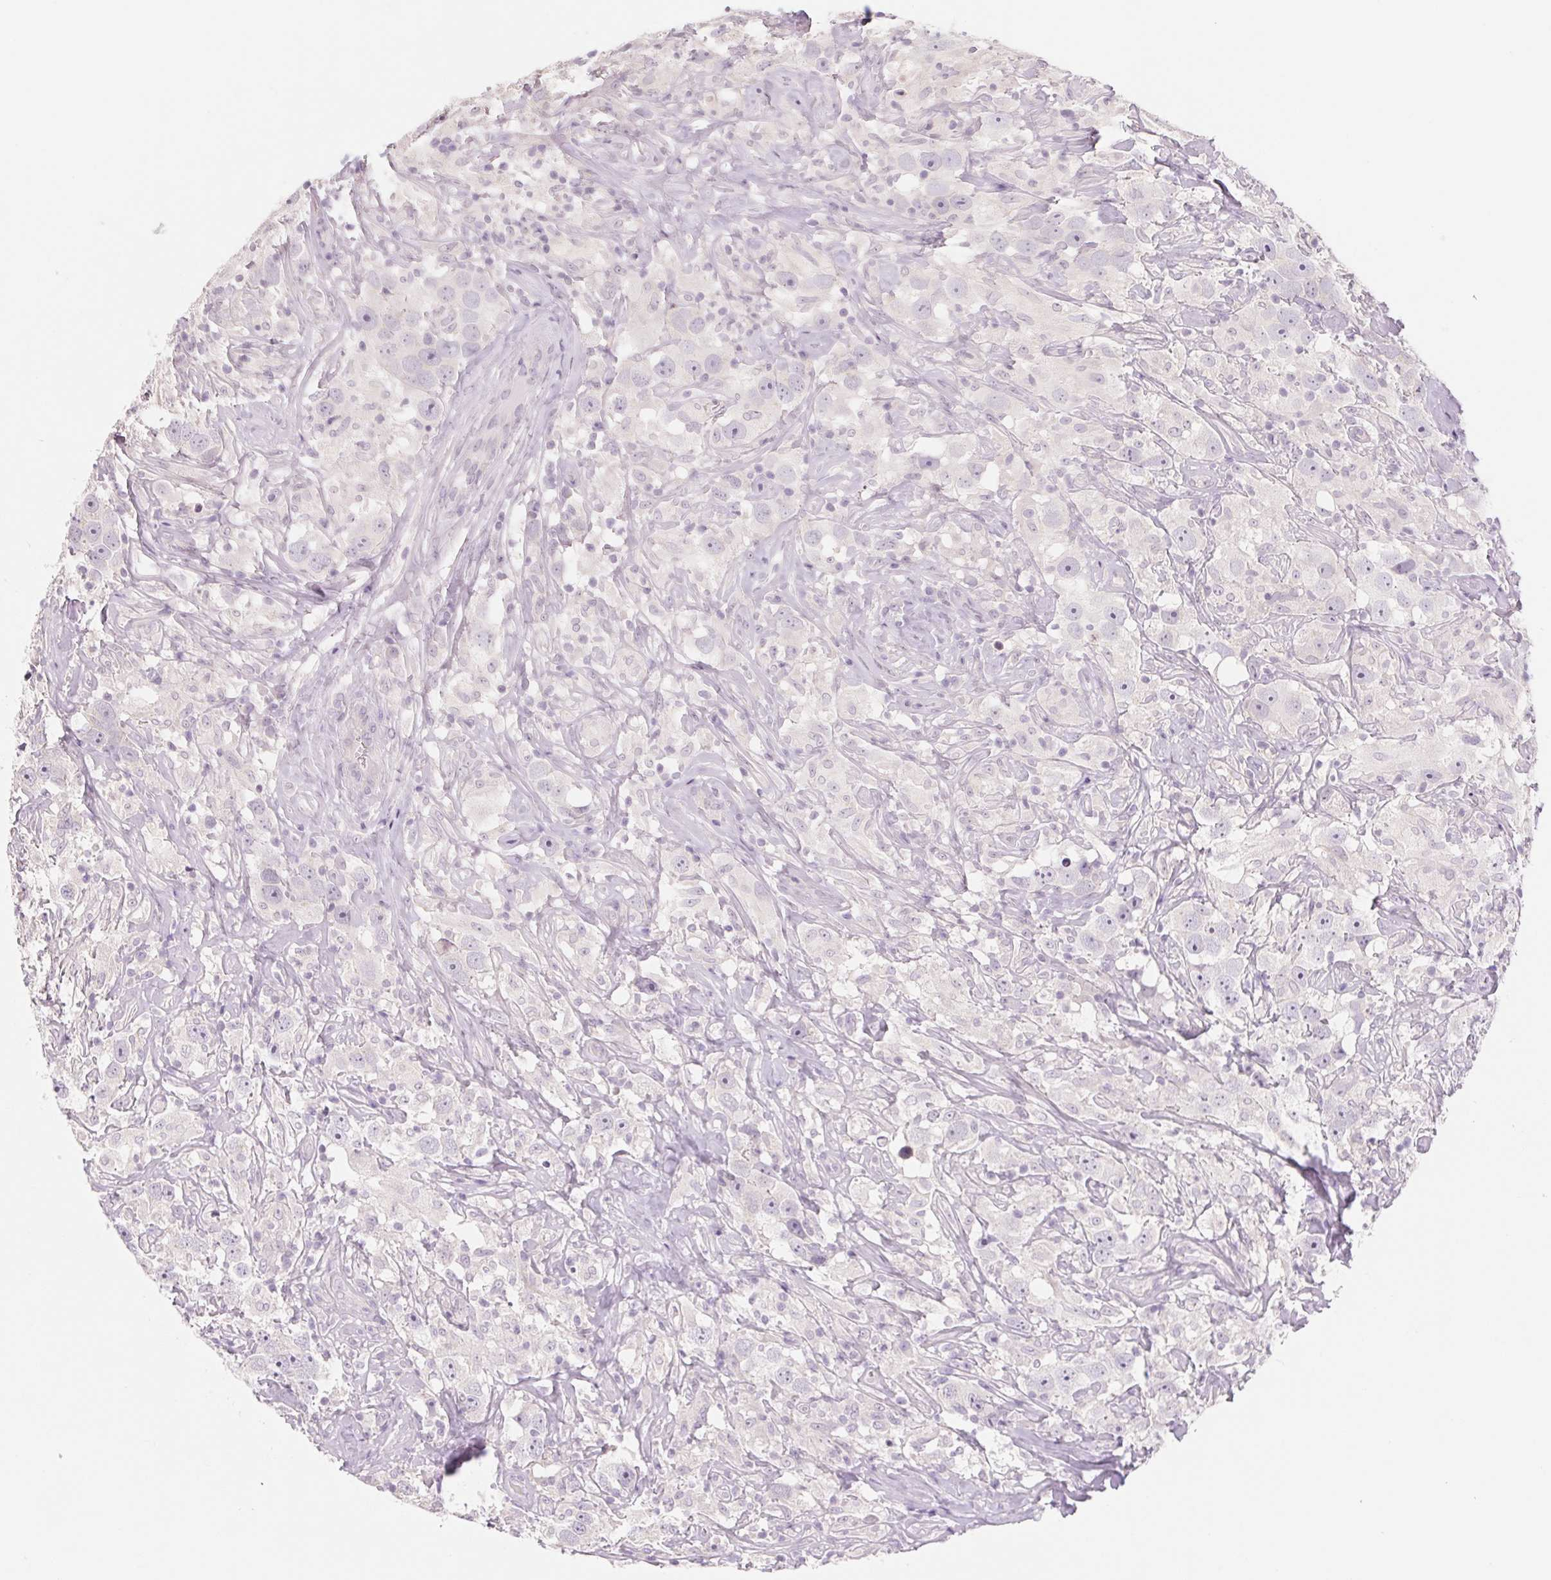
{"staining": {"intensity": "negative", "quantity": "none", "location": "none"}, "tissue": "testis cancer", "cell_type": "Tumor cells", "image_type": "cancer", "snomed": [{"axis": "morphology", "description": "Seminoma, NOS"}, {"axis": "topography", "description": "Testis"}], "caption": "IHC photomicrograph of human testis seminoma stained for a protein (brown), which demonstrates no expression in tumor cells. (DAB (3,3'-diaminobenzidine) immunohistochemistry with hematoxylin counter stain).", "gene": "POU1F1", "patient": {"sex": "male", "age": 49}}